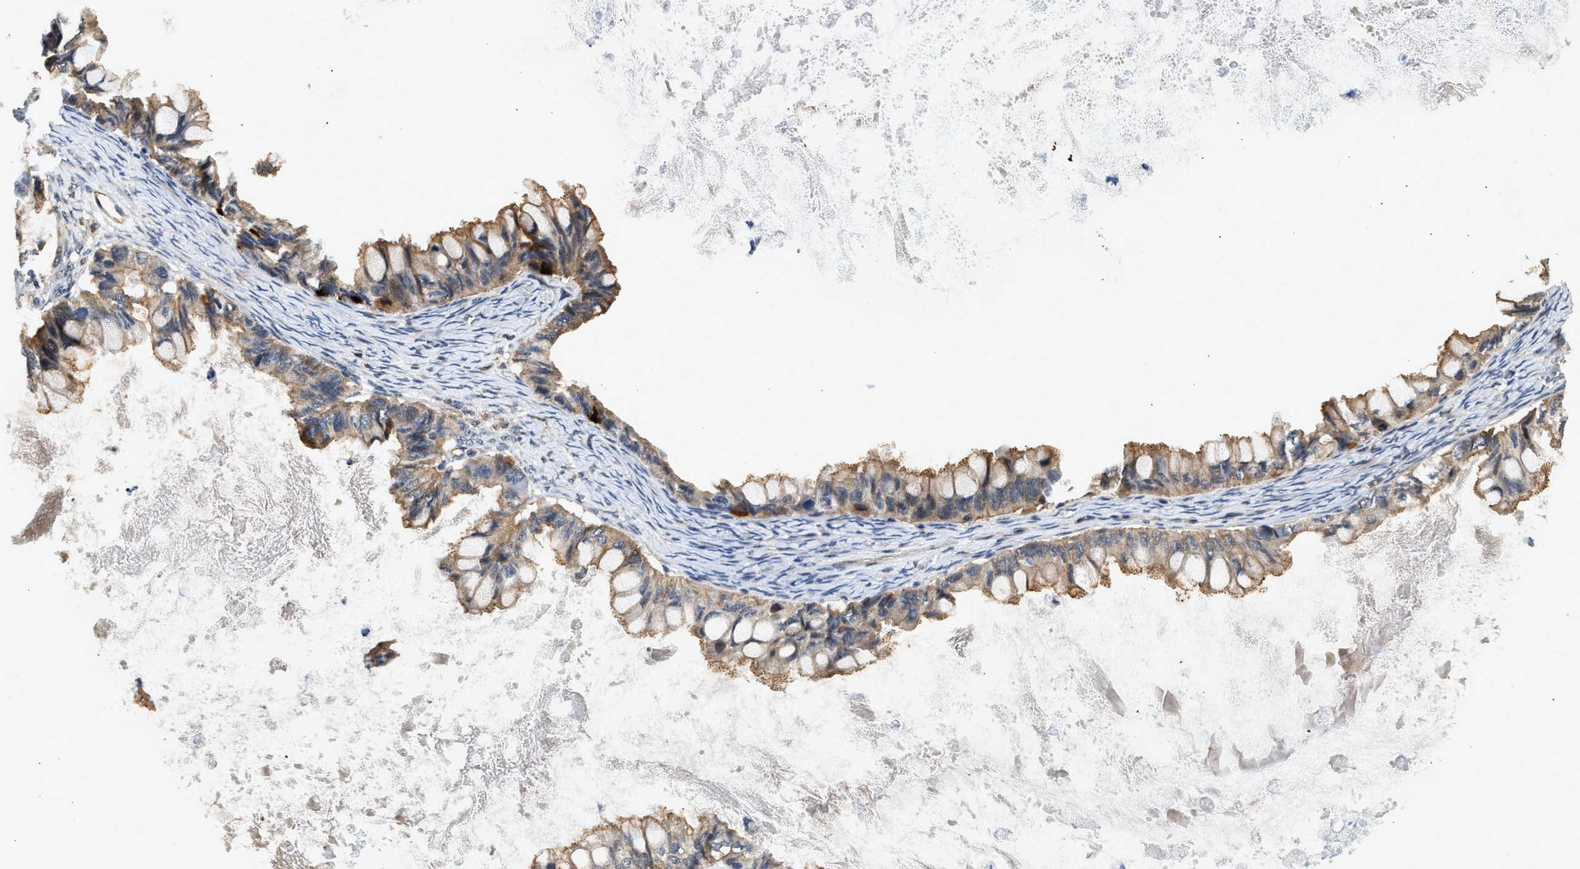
{"staining": {"intensity": "moderate", "quantity": ">75%", "location": "cytoplasmic/membranous"}, "tissue": "ovarian cancer", "cell_type": "Tumor cells", "image_type": "cancer", "snomed": [{"axis": "morphology", "description": "Cystadenocarcinoma, mucinous, NOS"}, {"axis": "topography", "description": "Ovary"}], "caption": "DAB immunohistochemical staining of human ovarian cancer (mucinous cystadenocarcinoma) demonstrates moderate cytoplasmic/membranous protein positivity in about >75% of tumor cells.", "gene": "DUSP14", "patient": {"sex": "female", "age": 80}}